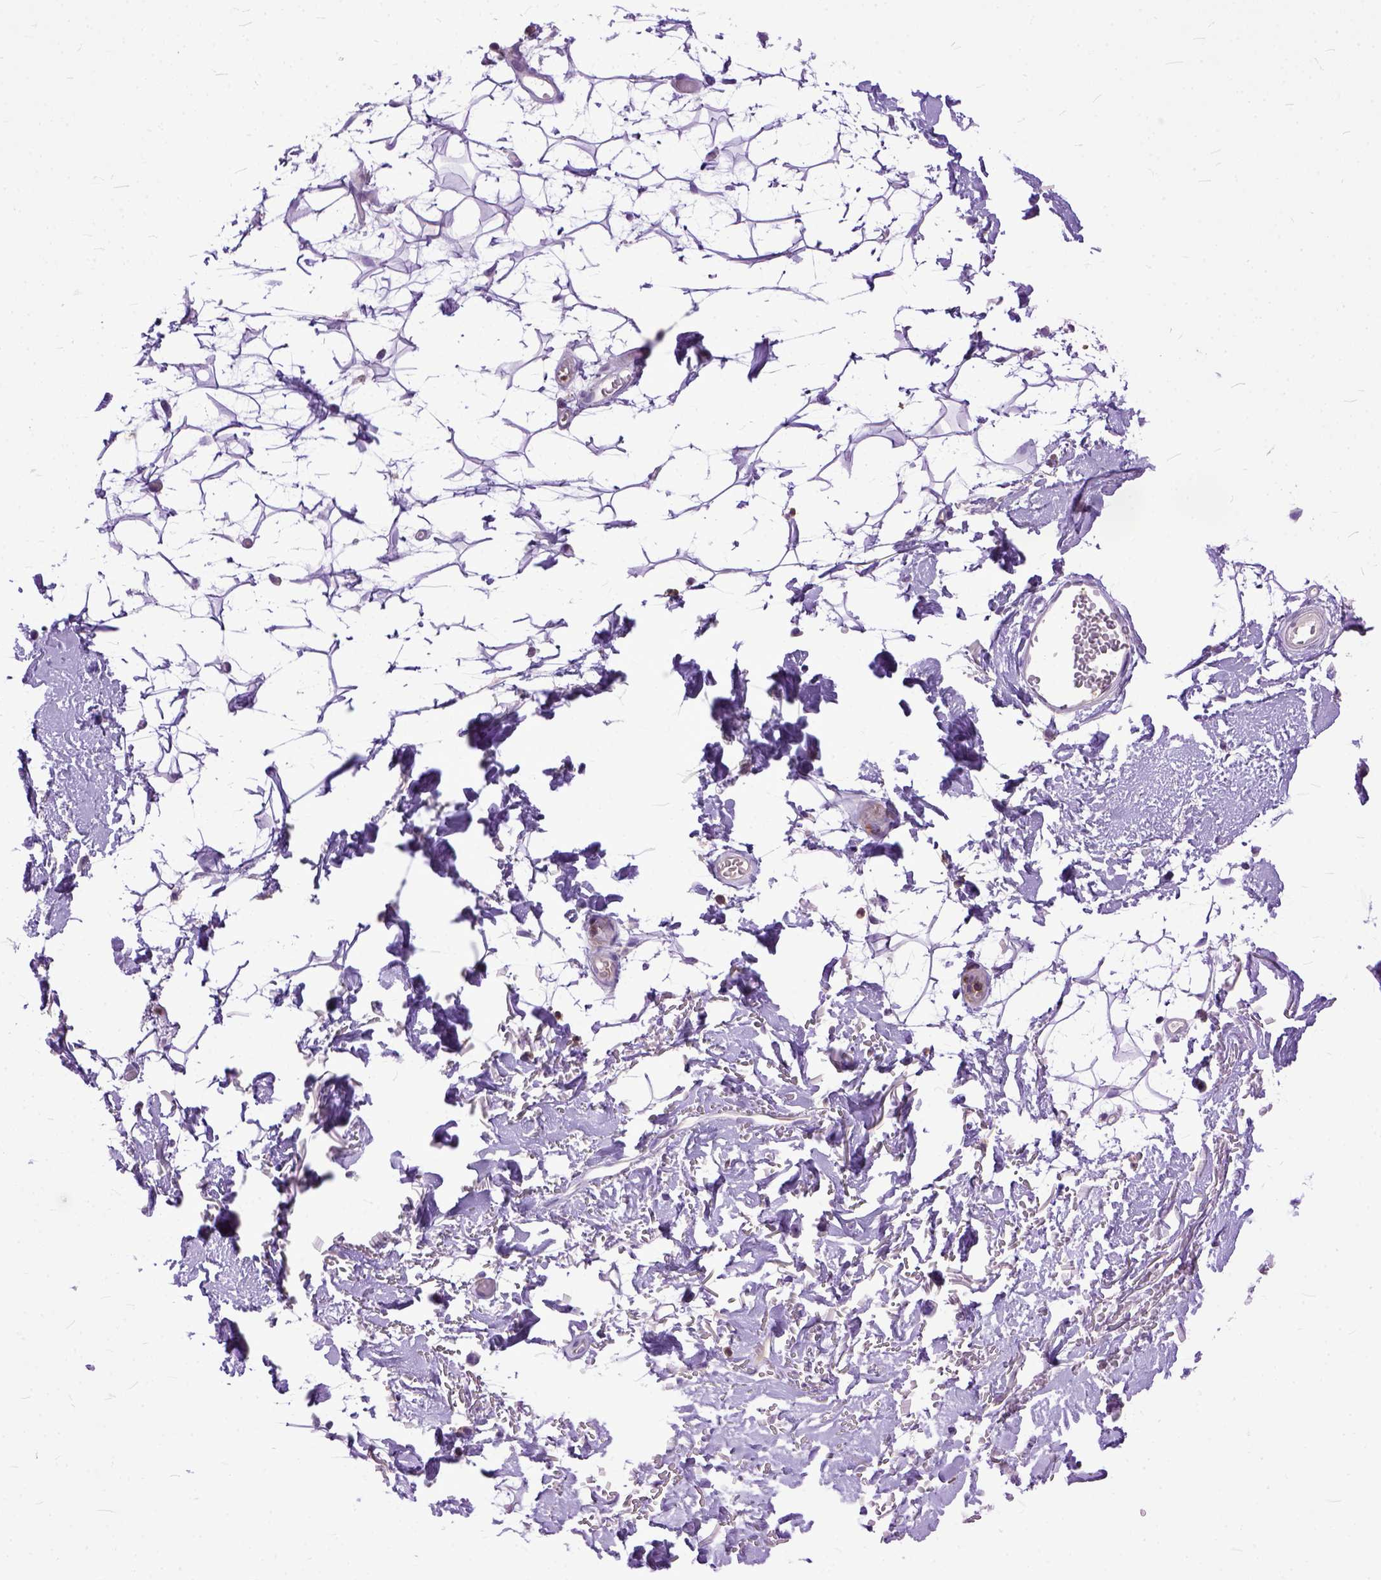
{"staining": {"intensity": "negative", "quantity": "none", "location": "none"}, "tissue": "adipose tissue", "cell_type": "Adipocytes", "image_type": "normal", "snomed": [{"axis": "morphology", "description": "Normal tissue, NOS"}, {"axis": "topography", "description": "Anal"}, {"axis": "topography", "description": "Peripheral nerve tissue"}], "caption": "Immunohistochemistry of benign human adipose tissue reveals no positivity in adipocytes. (DAB immunohistochemistry, high magnification).", "gene": "NAMPT", "patient": {"sex": "male", "age": 78}}